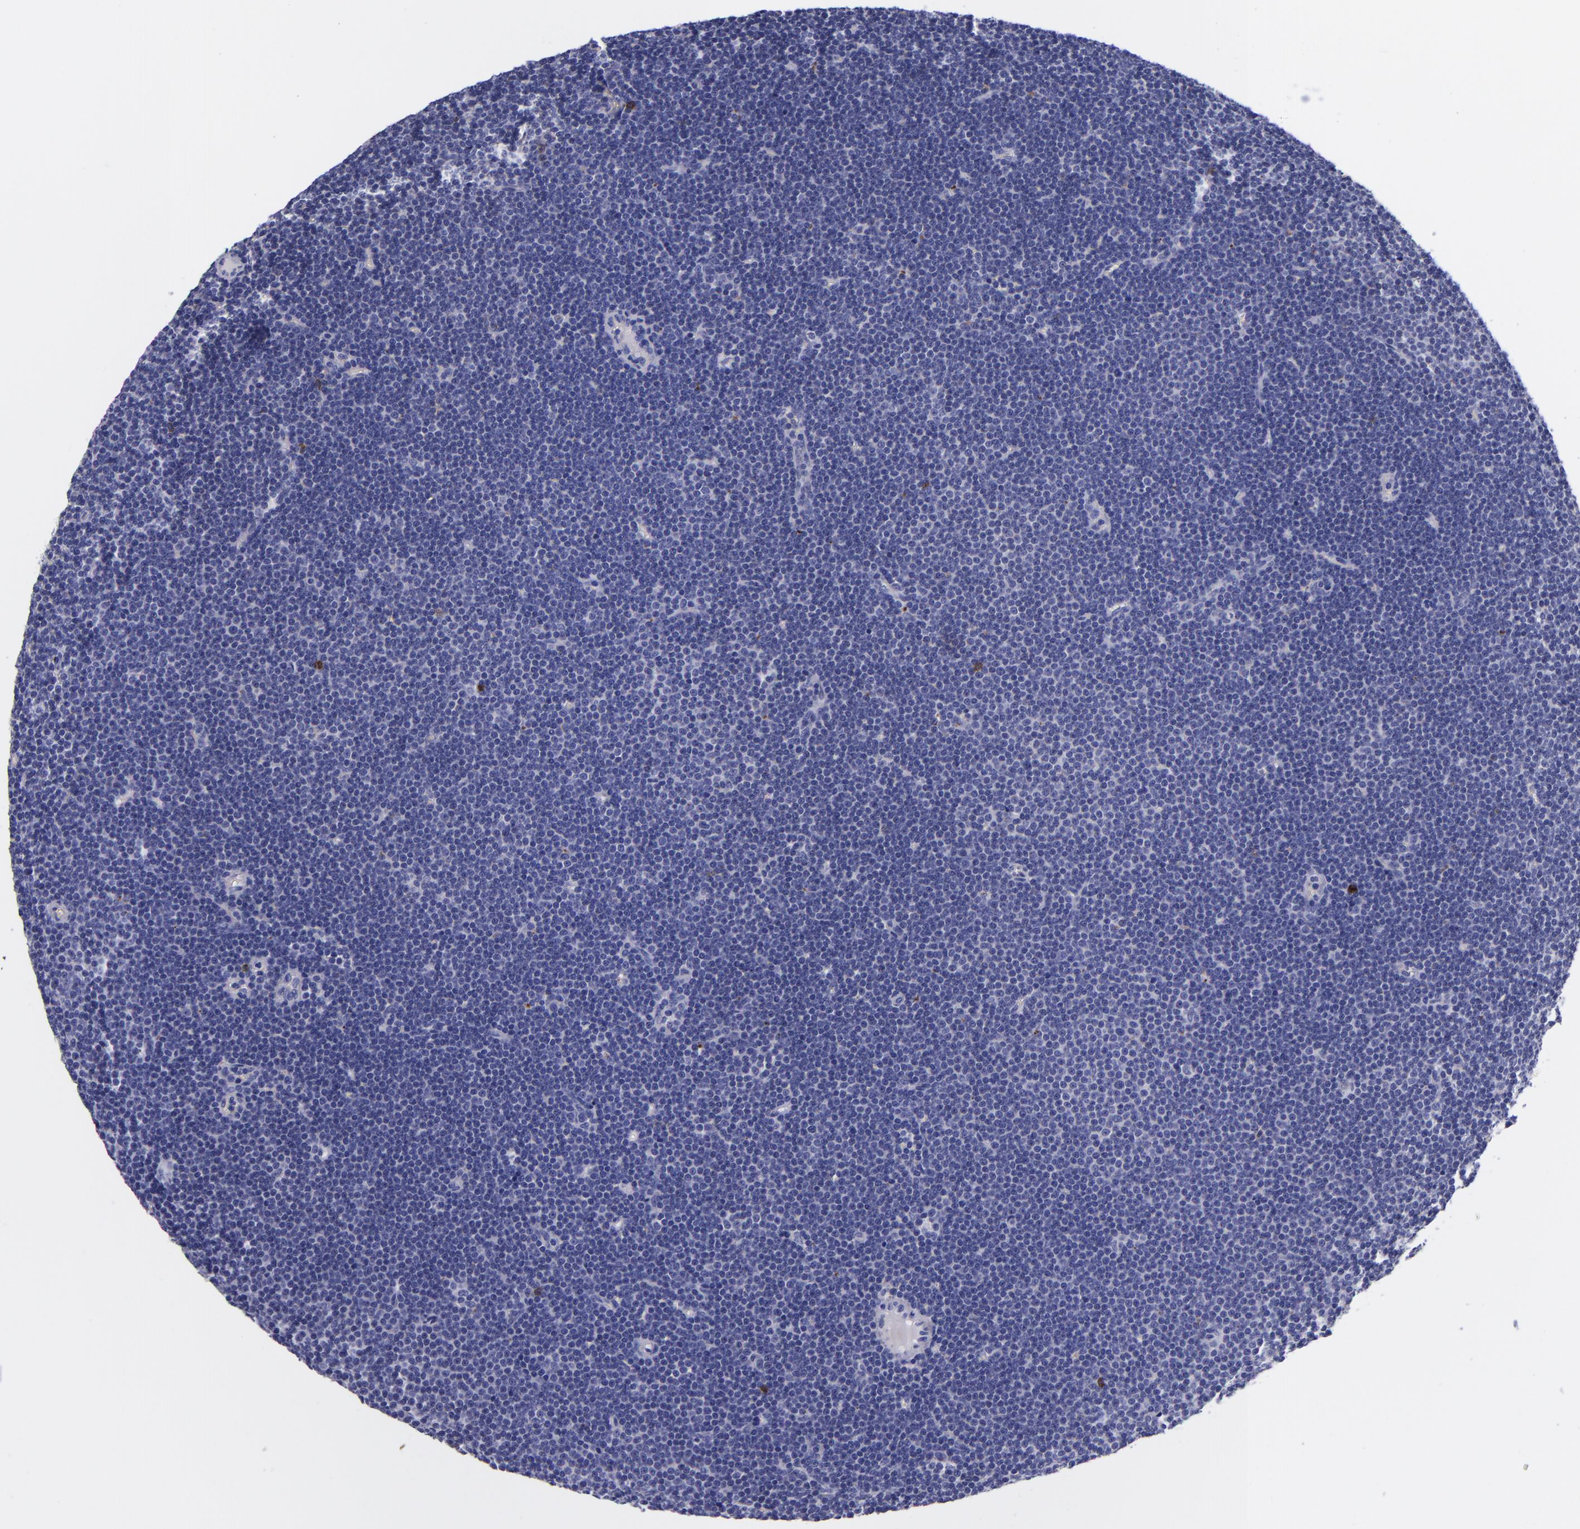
{"staining": {"intensity": "negative", "quantity": "none", "location": "none"}, "tissue": "lymphoma", "cell_type": "Tumor cells", "image_type": "cancer", "snomed": [{"axis": "morphology", "description": "Malignant lymphoma, non-Hodgkin's type, Low grade"}, {"axis": "topography", "description": "Lymph node"}], "caption": "Lymphoma was stained to show a protein in brown. There is no significant positivity in tumor cells.", "gene": "IVL", "patient": {"sex": "female", "age": 73}}